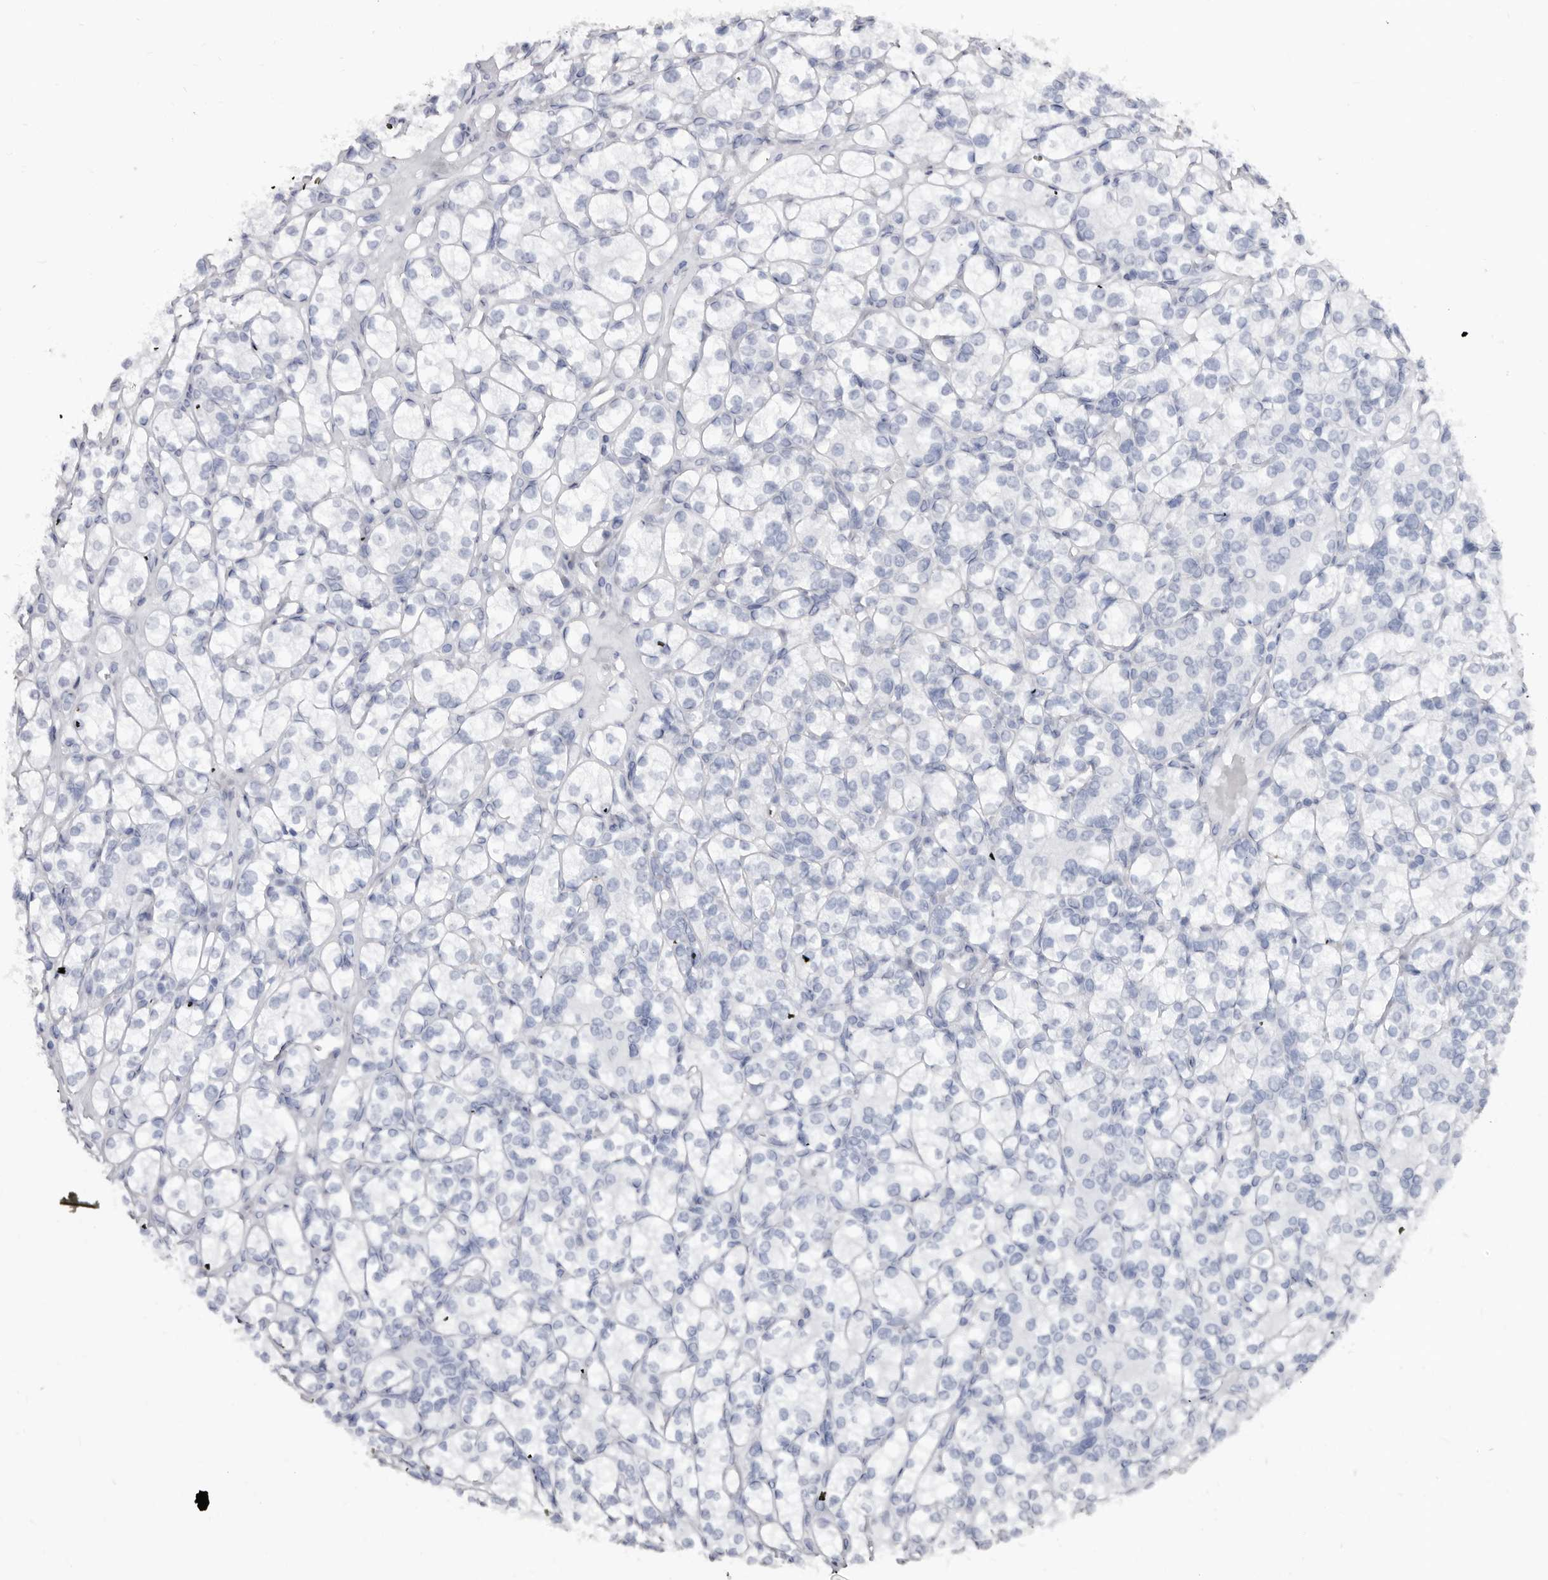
{"staining": {"intensity": "negative", "quantity": "none", "location": "none"}, "tissue": "renal cancer", "cell_type": "Tumor cells", "image_type": "cancer", "snomed": [{"axis": "morphology", "description": "Adenocarcinoma, NOS"}, {"axis": "topography", "description": "Kidney"}], "caption": "A micrograph of human renal cancer is negative for staining in tumor cells.", "gene": "KHDRBS2", "patient": {"sex": "male", "age": 77}}